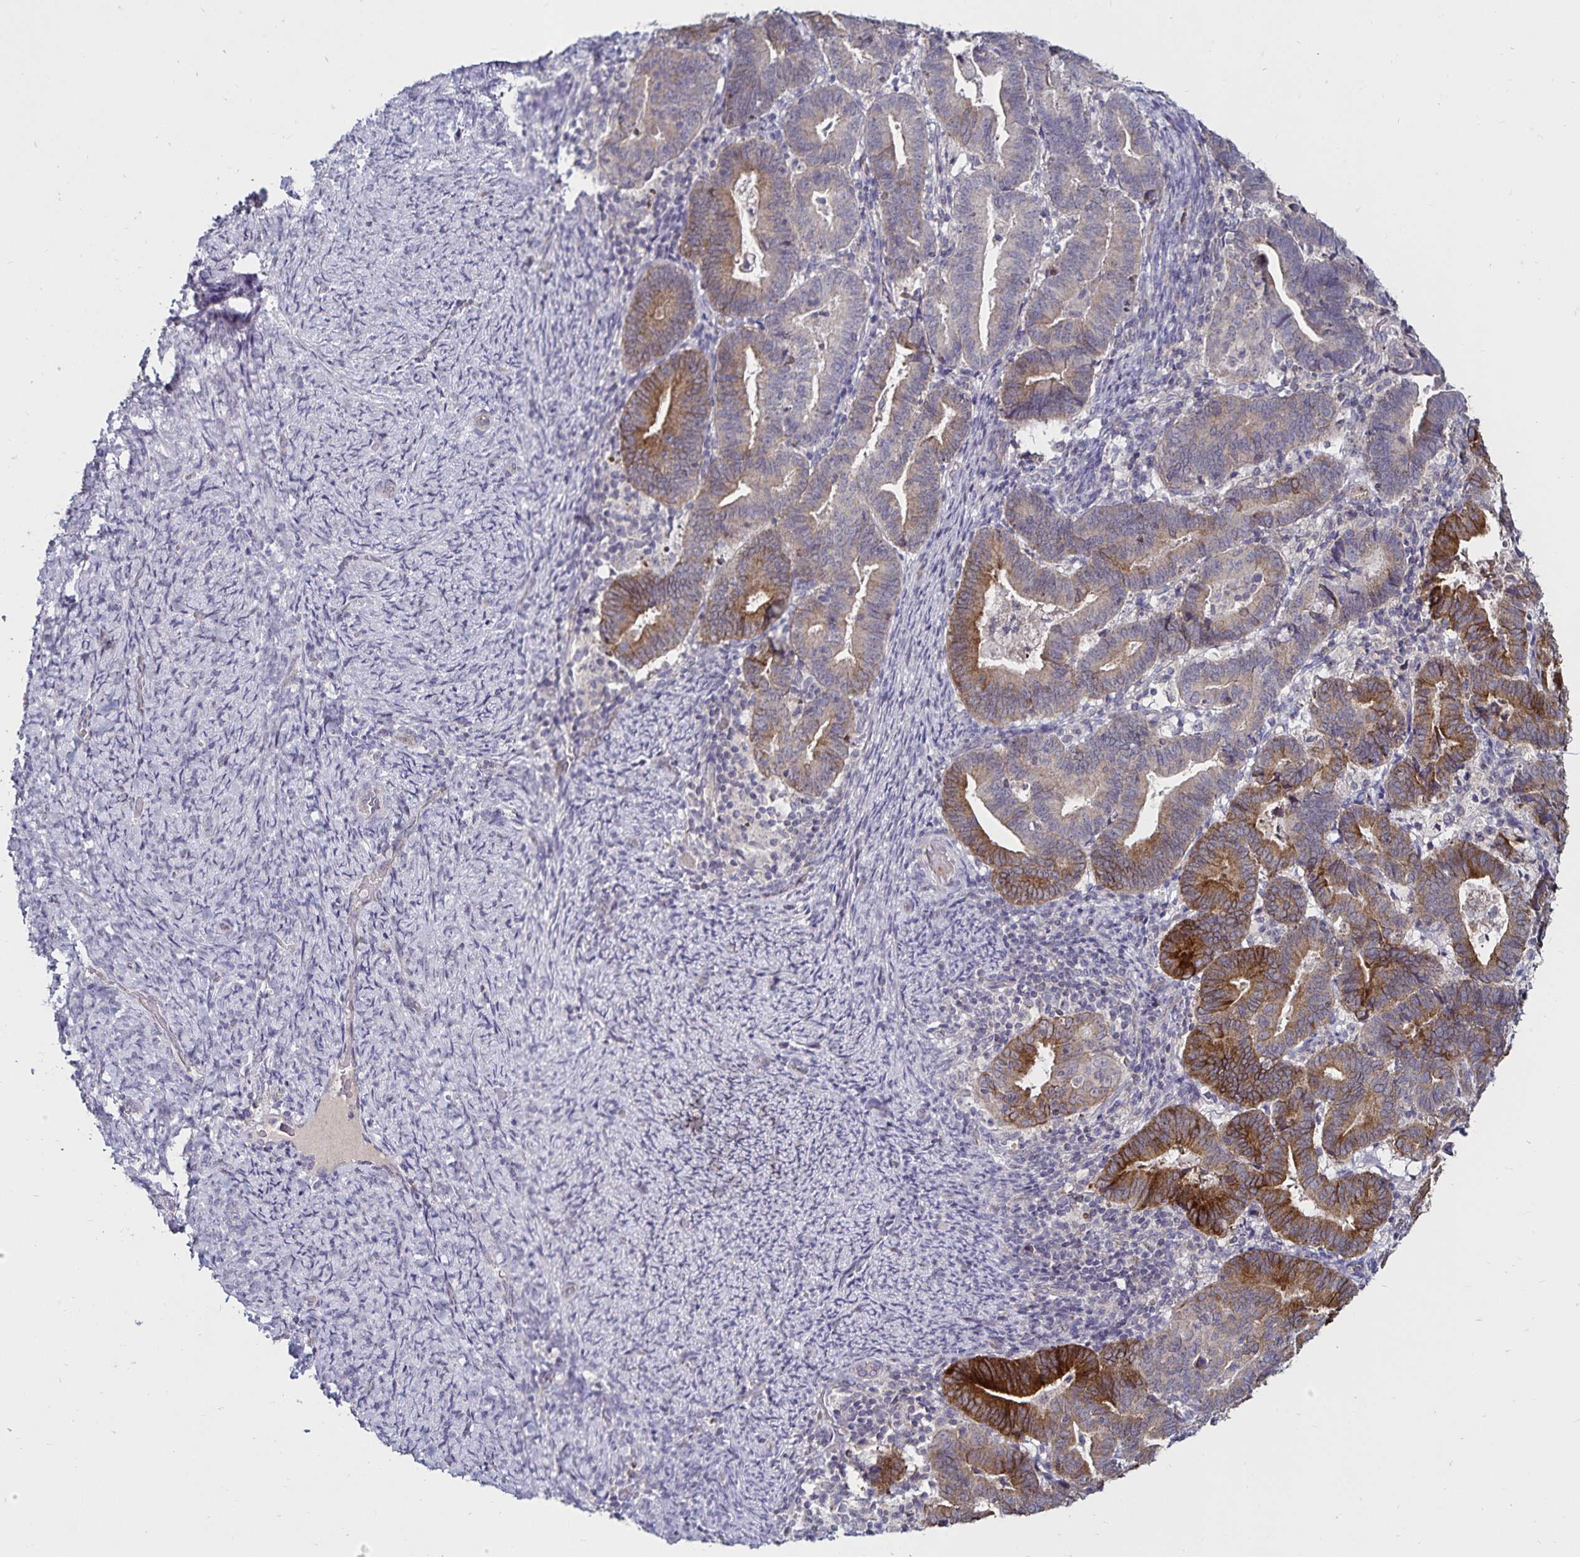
{"staining": {"intensity": "moderate", "quantity": "25%-75%", "location": "cytoplasmic/membranous"}, "tissue": "endometrial cancer", "cell_type": "Tumor cells", "image_type": "cancer", "snomed": [{"axis": "morphology", "description": "Adenocarcinoma, NOS"}, {"axis": "topography", "description": "Endometrium"}], "caption": "High-magnification brightfield microscopy of endometrial adenocarcinoma stained with DAB (brown) and counterstained with hematoxylin (blue). tumor cells exhibit moderate cytoplasmic/membranous staining is appreciated in approximately25%-75% of cells.", "gene": "ACSL5", "patient": {"sex": "female", "age": 70}}